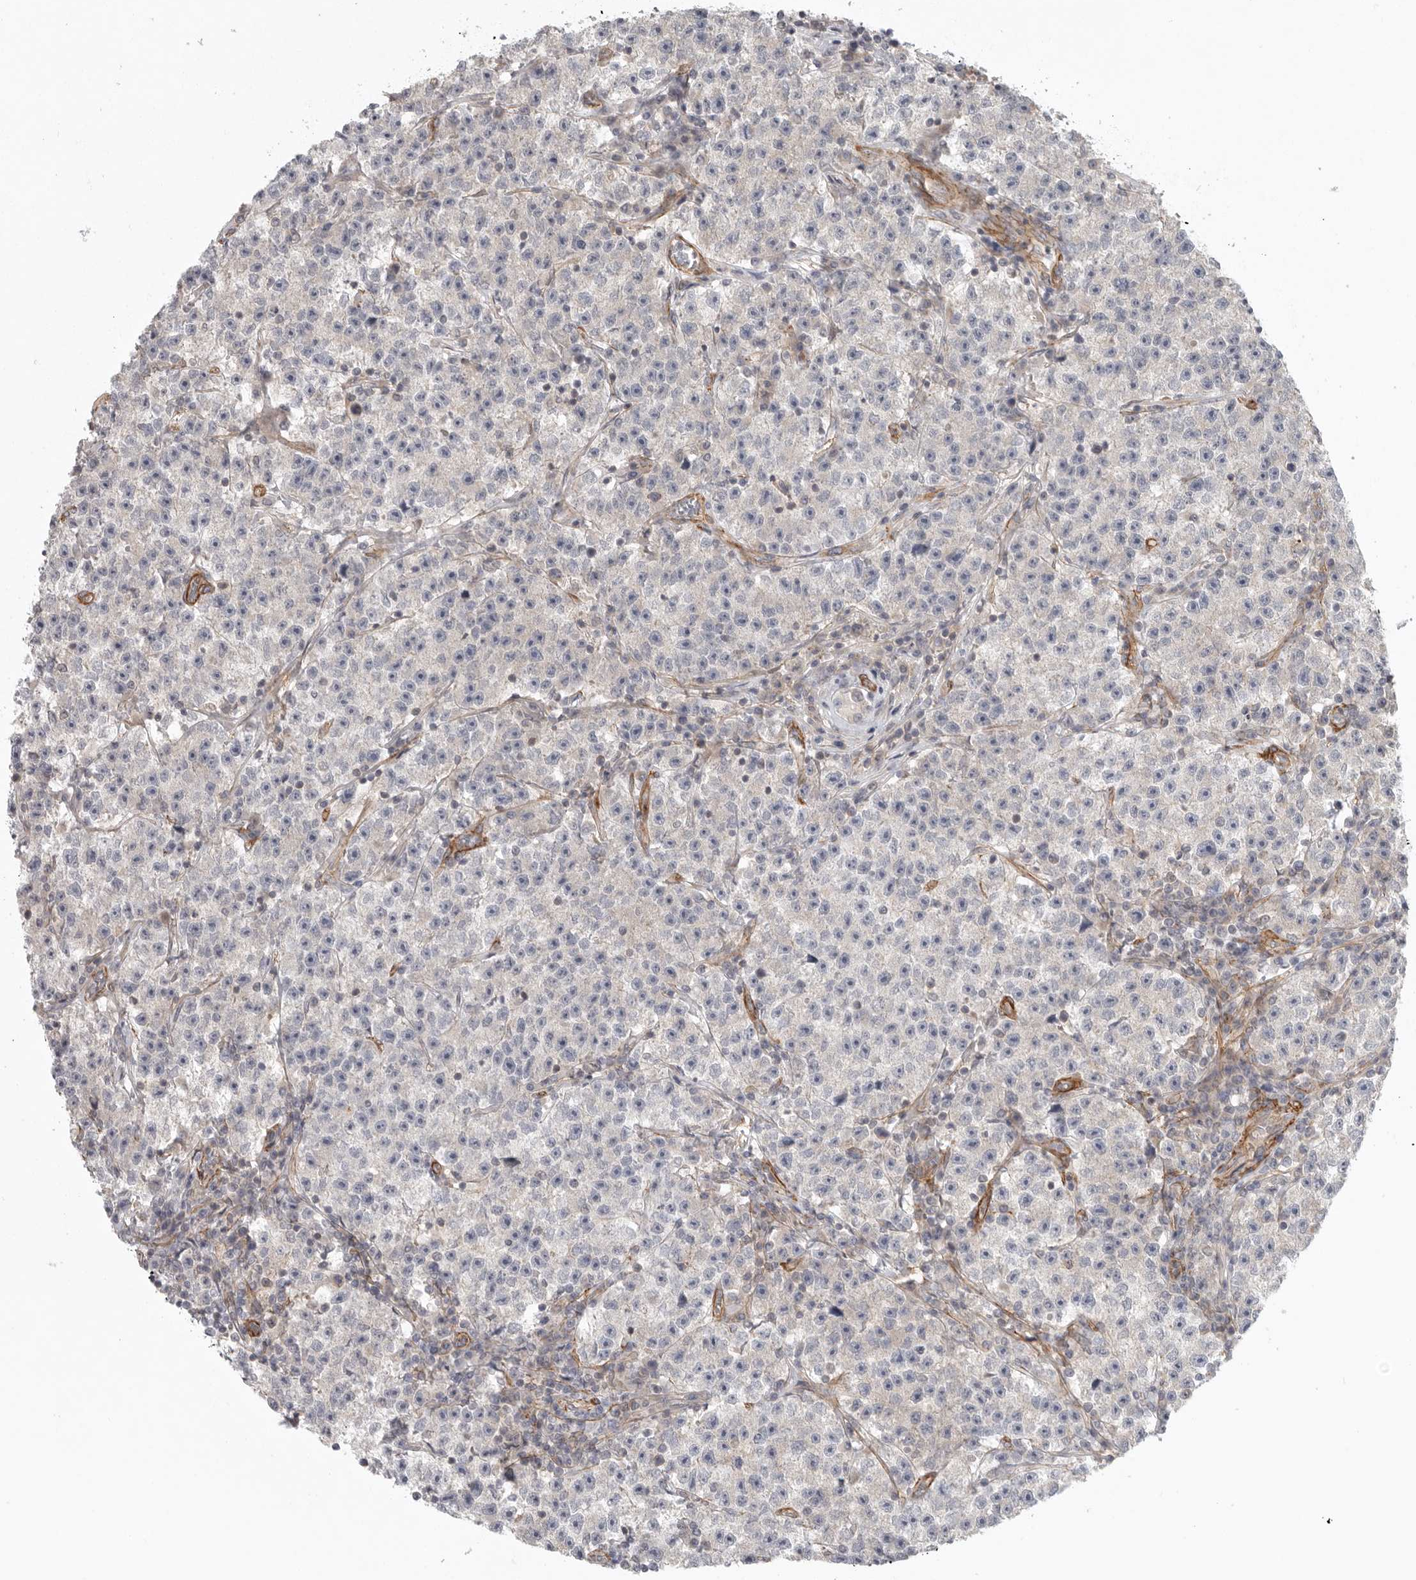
{"staining": {"intensity": "negative", "quantity": "none", "location": "none"}, "tissue": "testis cancer", "cell_type": "Tumor cells", "image_type": "cancer", "snomed": [{"axis": "morphology", "description": "Seminoma, NOS"}, {"axis": "topography", "description": "Testis"}], "caption": "Testis cancer (seminoma) stained for a protein using immunohistochemistry (IHC) demonstrates no positivity tumor cells.", "gene": "LONRF1", "patient": {"sex": "male", "age": 22}}